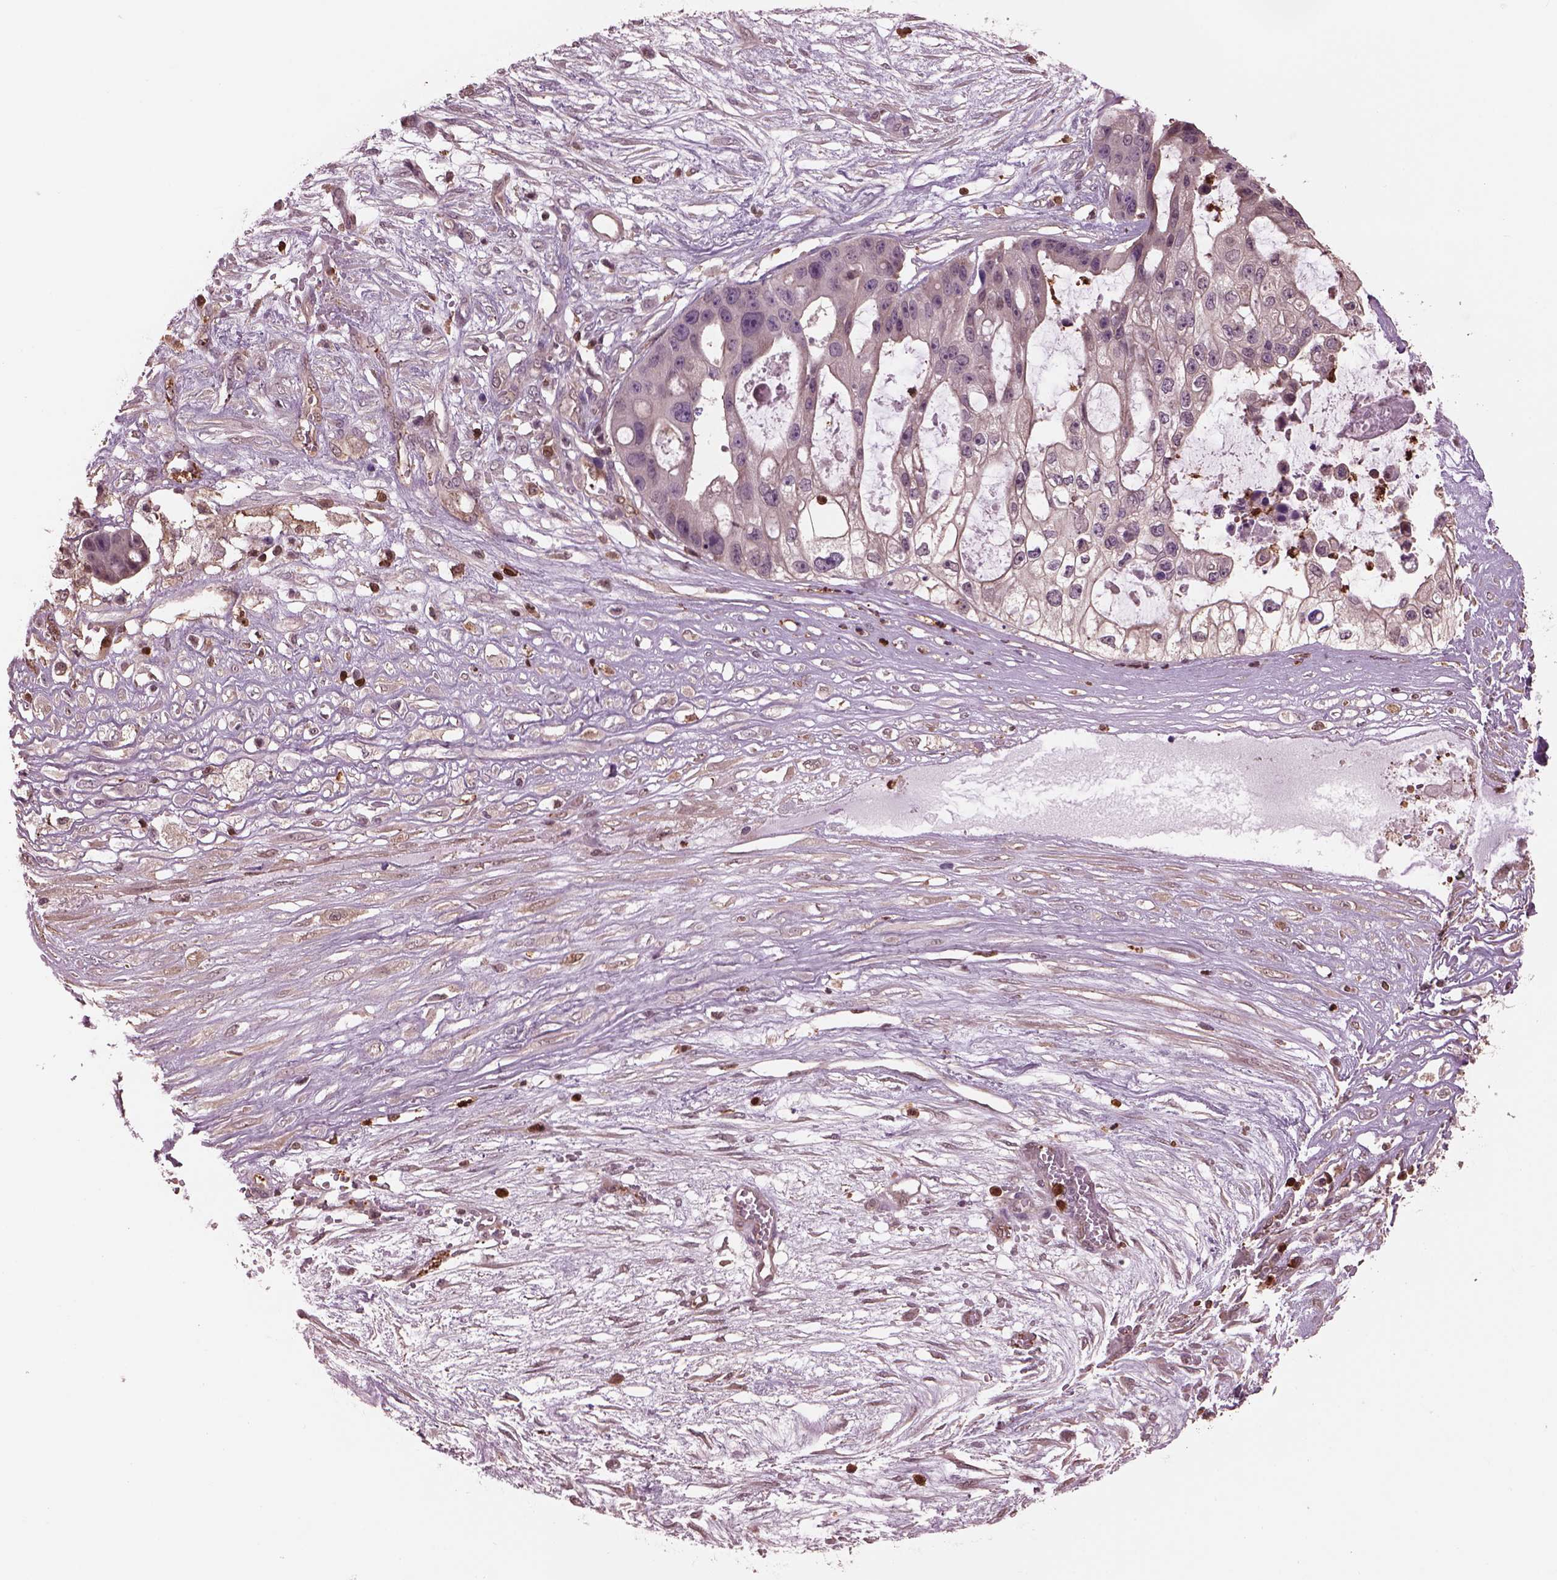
{"staining": {"intensity": "weak", "quantity": ">75%", "location": "cytoplasmic/membranous"}, "tissue": "ovarian cancer", "cell_type": "Tumor cells", "image_type": "cancer", "snomed": [{"axis": "morphology", "description": "Cystadenocarcinoma, serous, NOS"}, {"axis": "topography", "description": "Ovary"}], "caption": "Tumor cells reveal low levels of weak cytoplasmic/membranous expression in about >75% of cells in human serous cystadenocarcinoma (ovarian).", "gene": "IL31RA", "patient": {"sex": "female", "age": 56}}